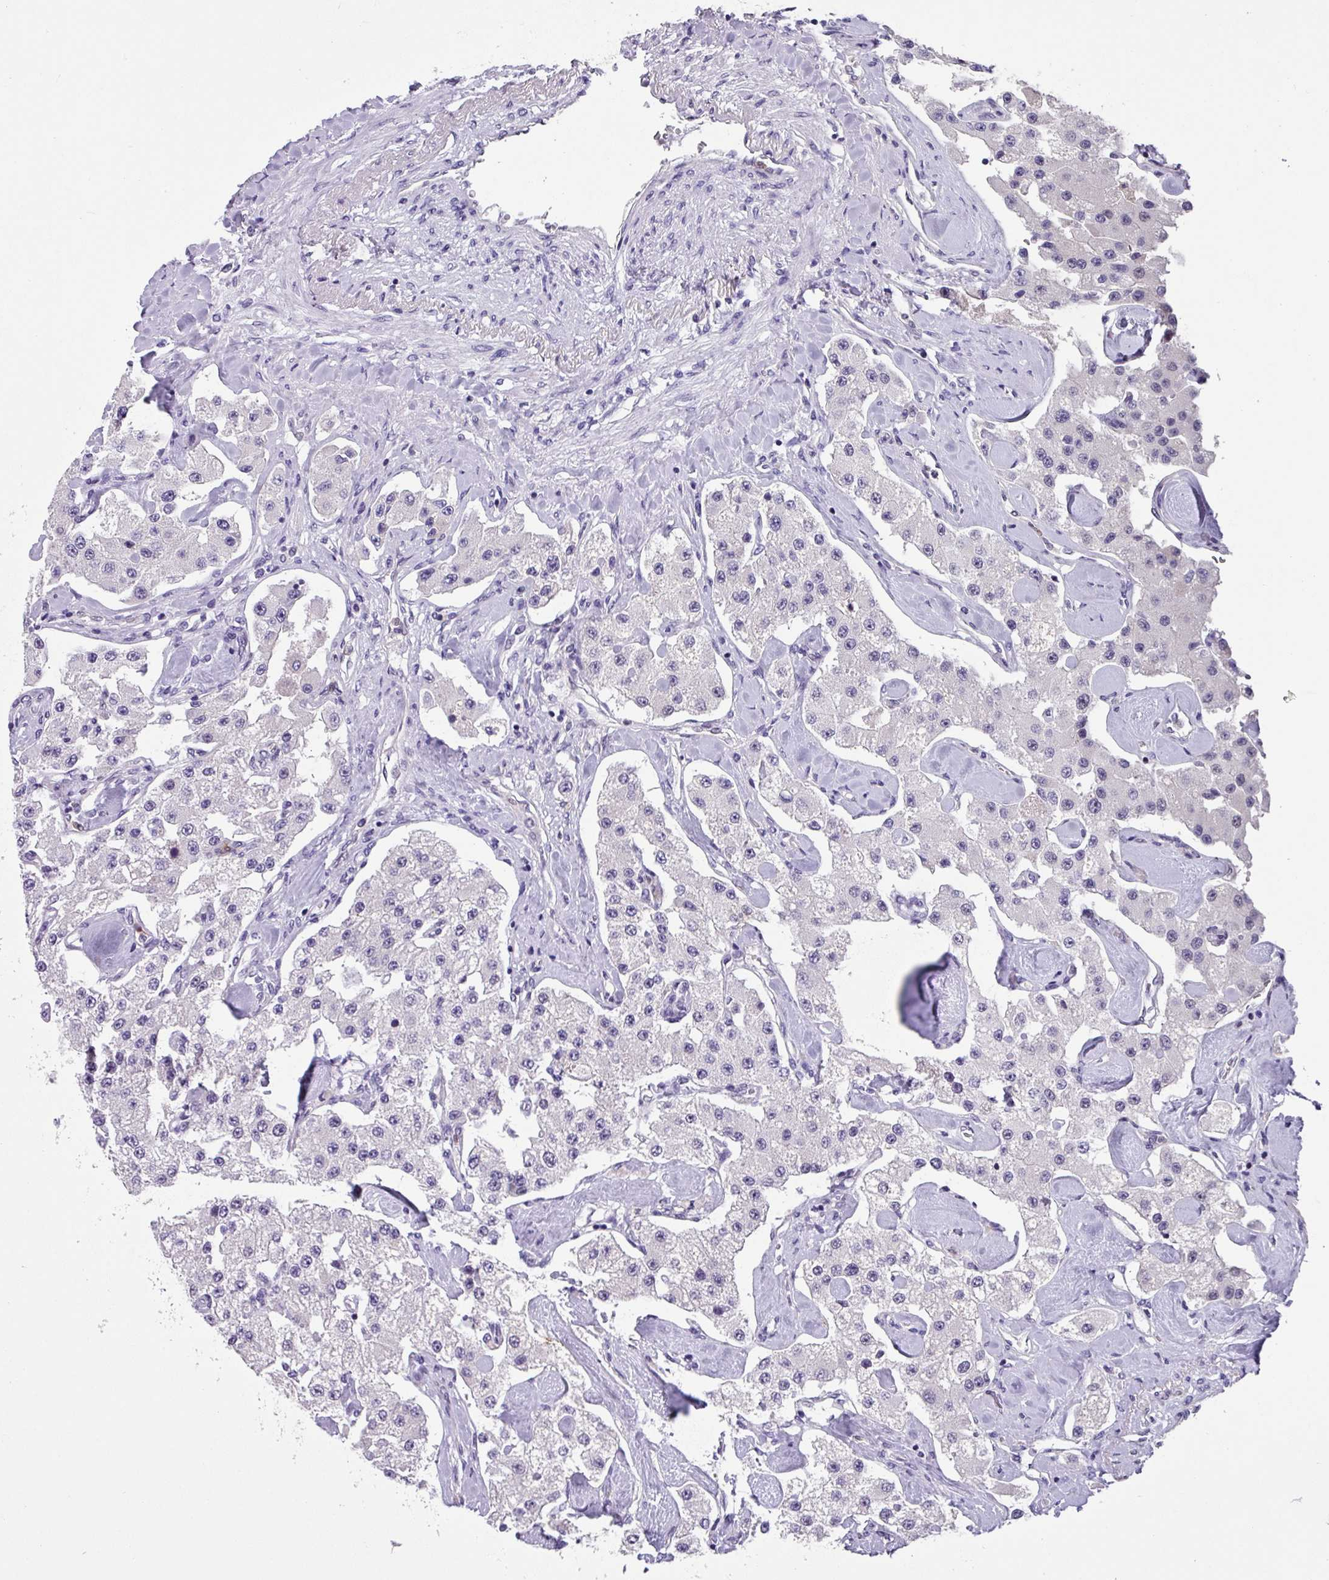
{"staining": {"intensity": "negative", "quantity": "none", "location": "none"}, "tissue": "carcinoid", "cell_type": "Tumor cells", "image_type": "cancer", "snomed": [{"axis": "morphology", "description": "Carcinoid, malignant, NOS"}, {"axis": "topography", "description": "Pancreas"}], "caption": "Human carcinoid (malignant) stained for a protein using immunohistochemistry (IHC) demonstrates no staining in tumor cells.", "gene": "ZFP3", "patient": {"sex": "male", "age": 41}}